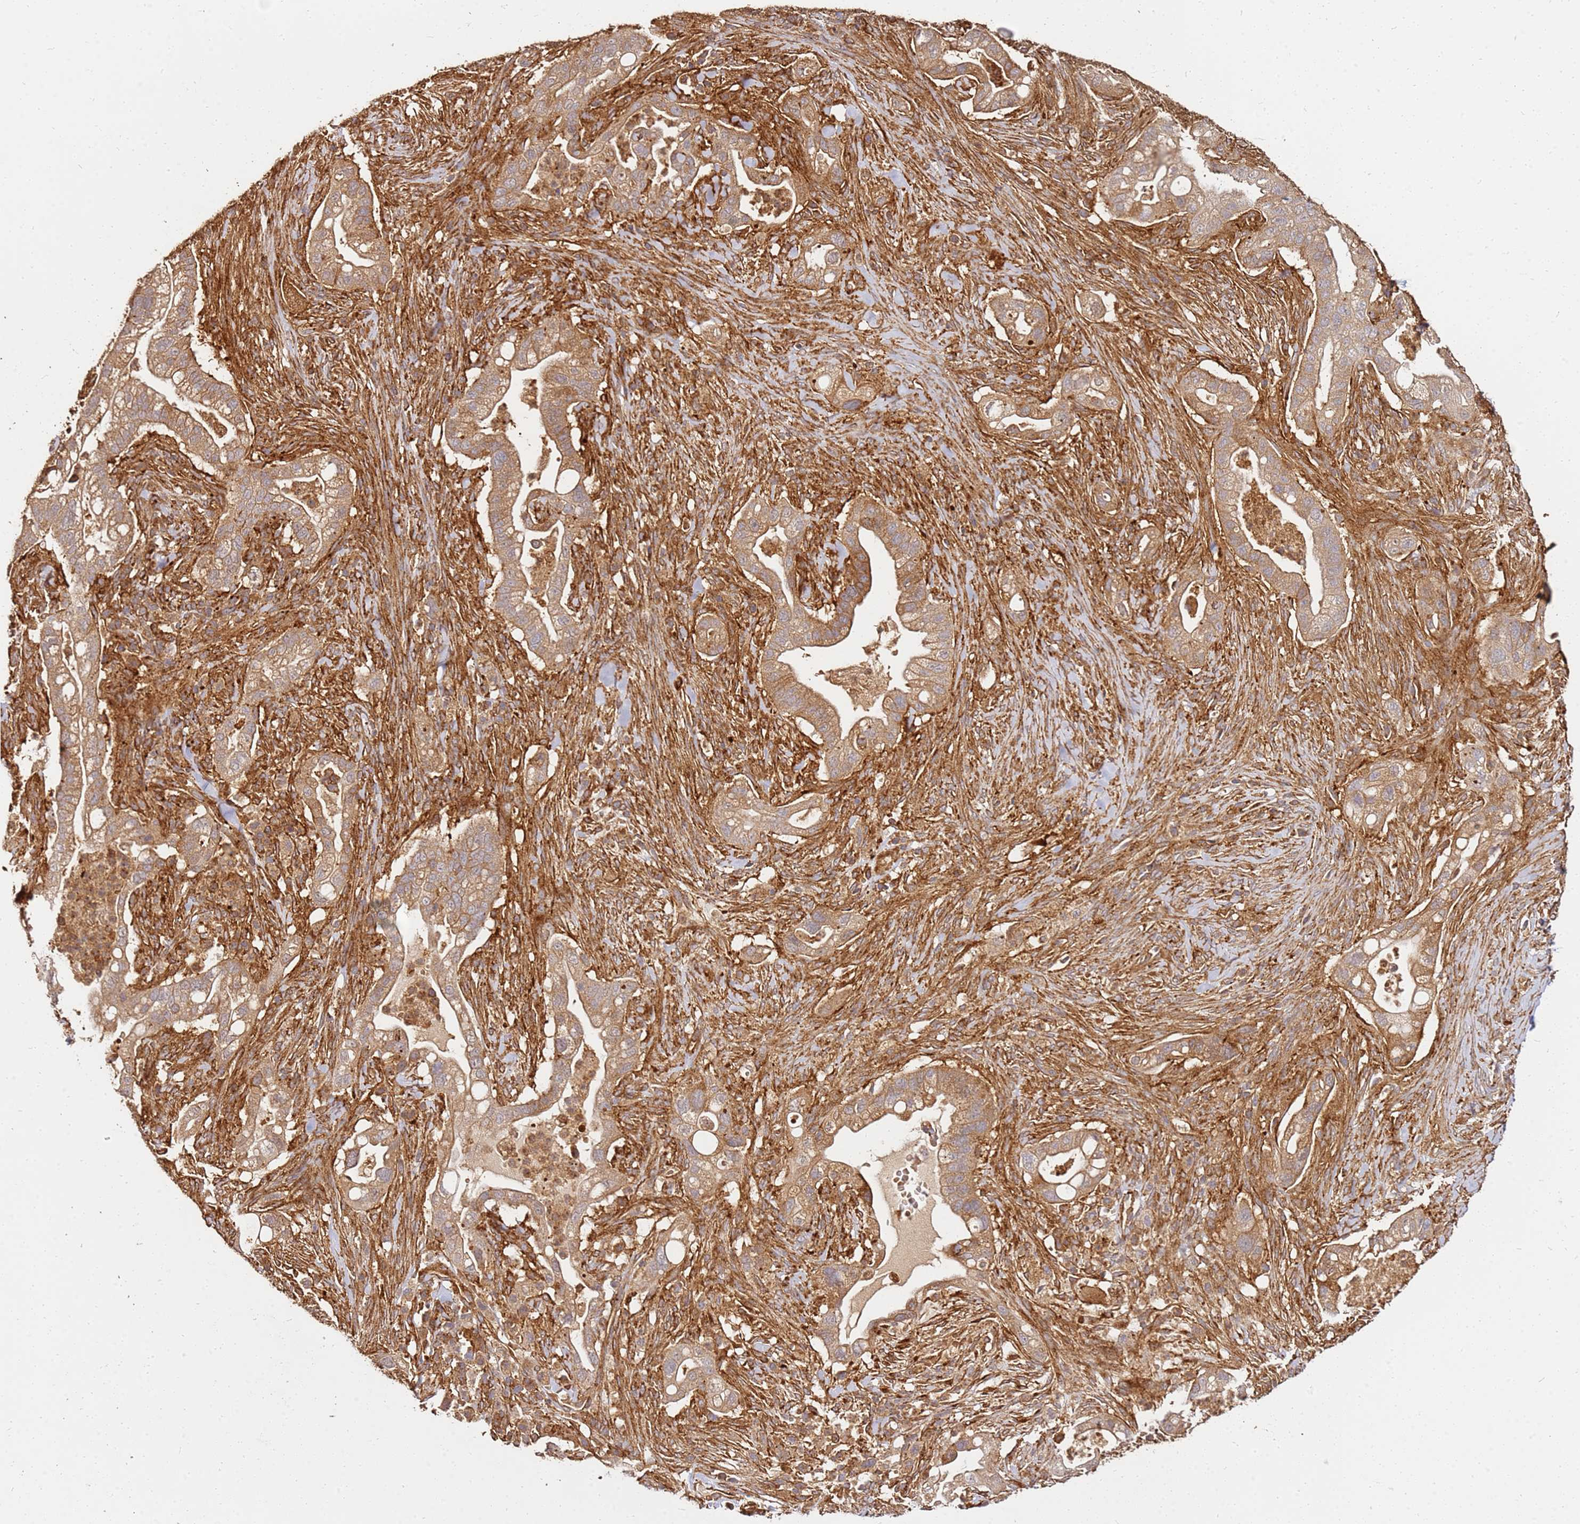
{"staining": {"intensity": "strong", "quantity": ">75%", "location": "cytoplasmic/membranous"}, "tissue": "pancreatic cancer", "cell_type": "Tumor cells", "image_type": "cancer", "snomed": [{"axis": "morphology", "description": "Adenocarcinoma, NOS"}, {"axis": "topography", "description": "Pancreas"}], "caption": "Strong cytoplasmic/membranous protein positivity is identified in about >75% of tumor cells in pancreatic cancer.", "gene": "DVL3", "patient": {"sex": "male", "age": 44}}